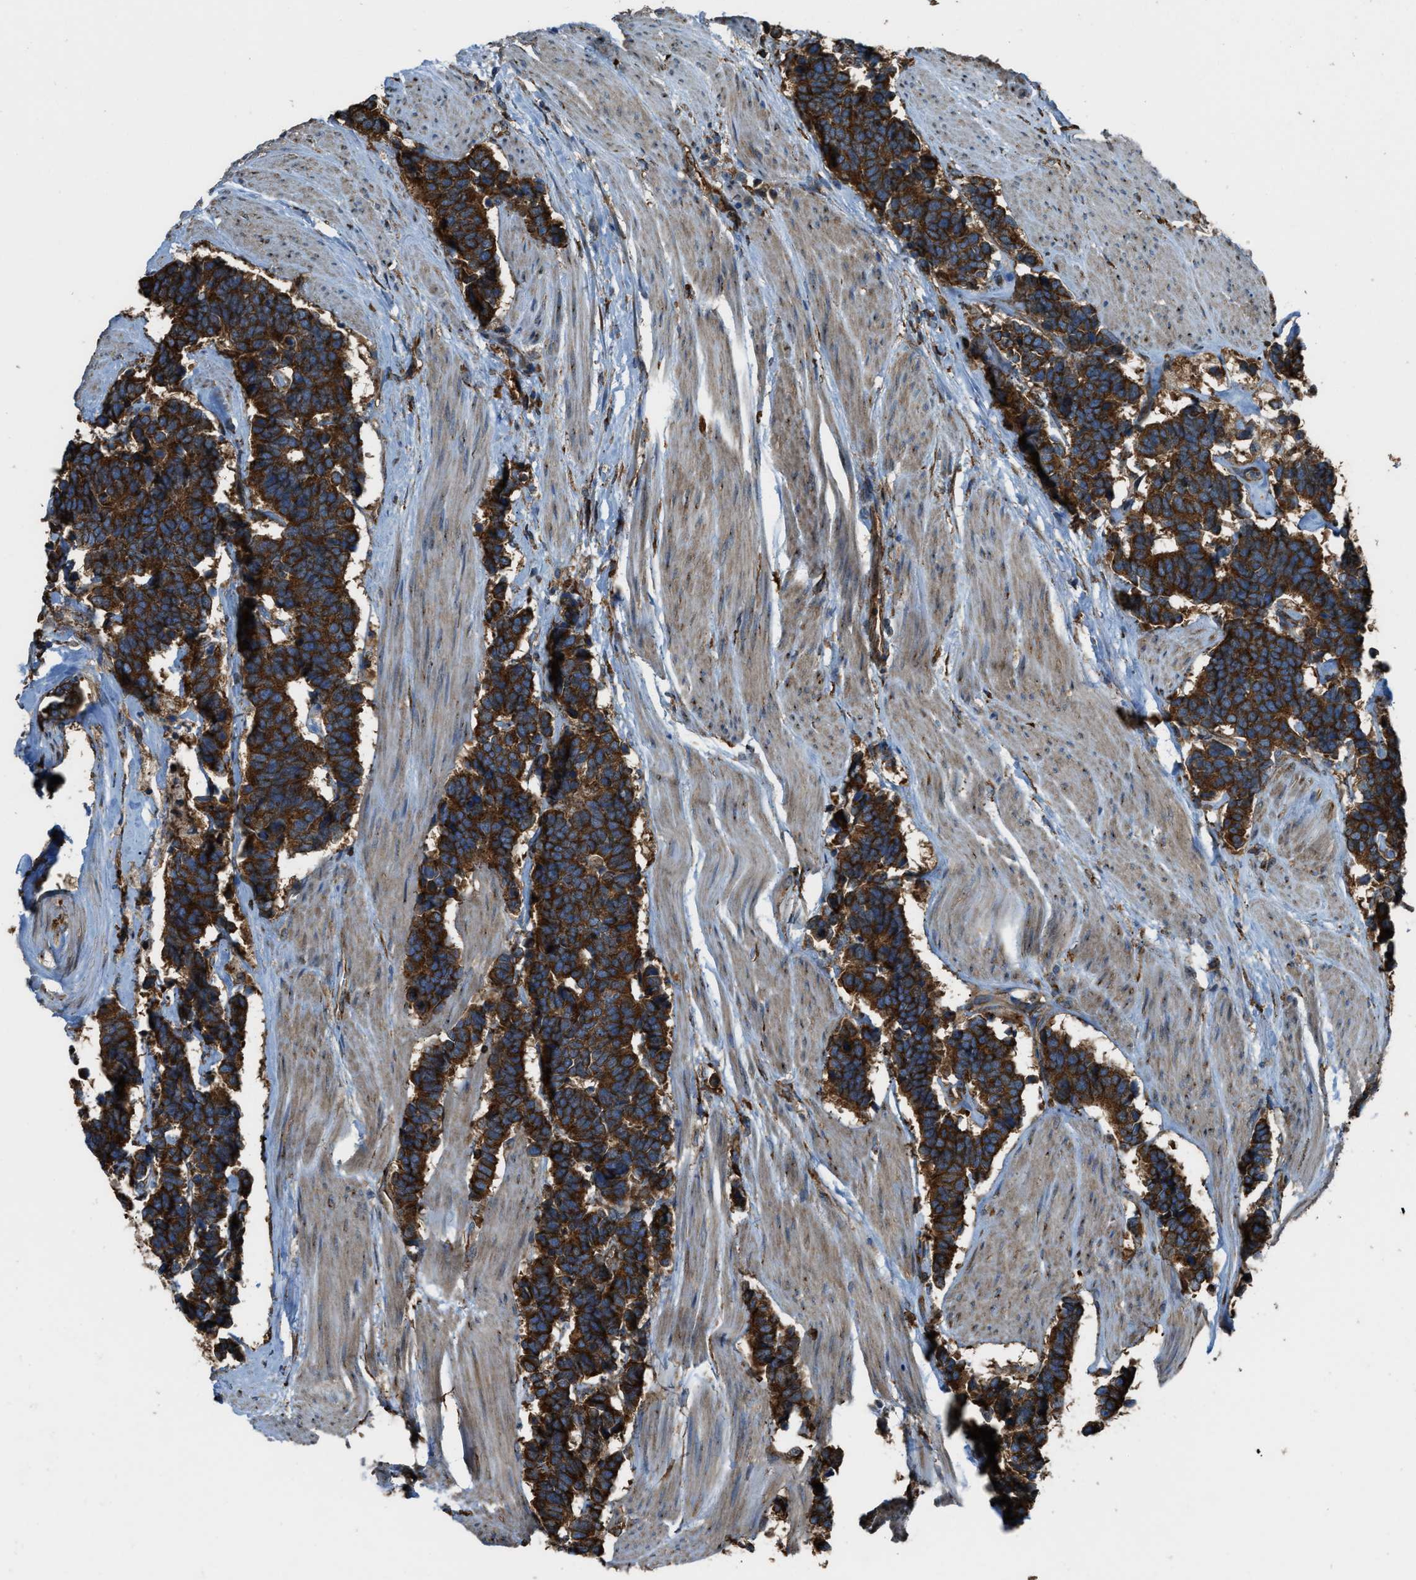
{"staining": {"intensity": "strong", "quantity": ">75%", "location": "cytoplasmic/membranous"}, "tissue": "carcinoid", "cell_type": "Tumor cells", "image_type": "cancer", "snomed": [{"axis": "morphology", "description": "Carcinoma, NOS"}, {"axis": "morphology", "description": "Carcinoid, malignant, NOS"}, {"axis": "topography", "description": "Urinary bladder"}], "caption": "A high-resolution image shows immunohistochemistry (IHC) staining of carcinoma, which shows strong cytoplasmic/membranous expression in about >75% of tumor cells.", "gene": "TRPC1", "patient": {"sex": "male", "age": 57}}